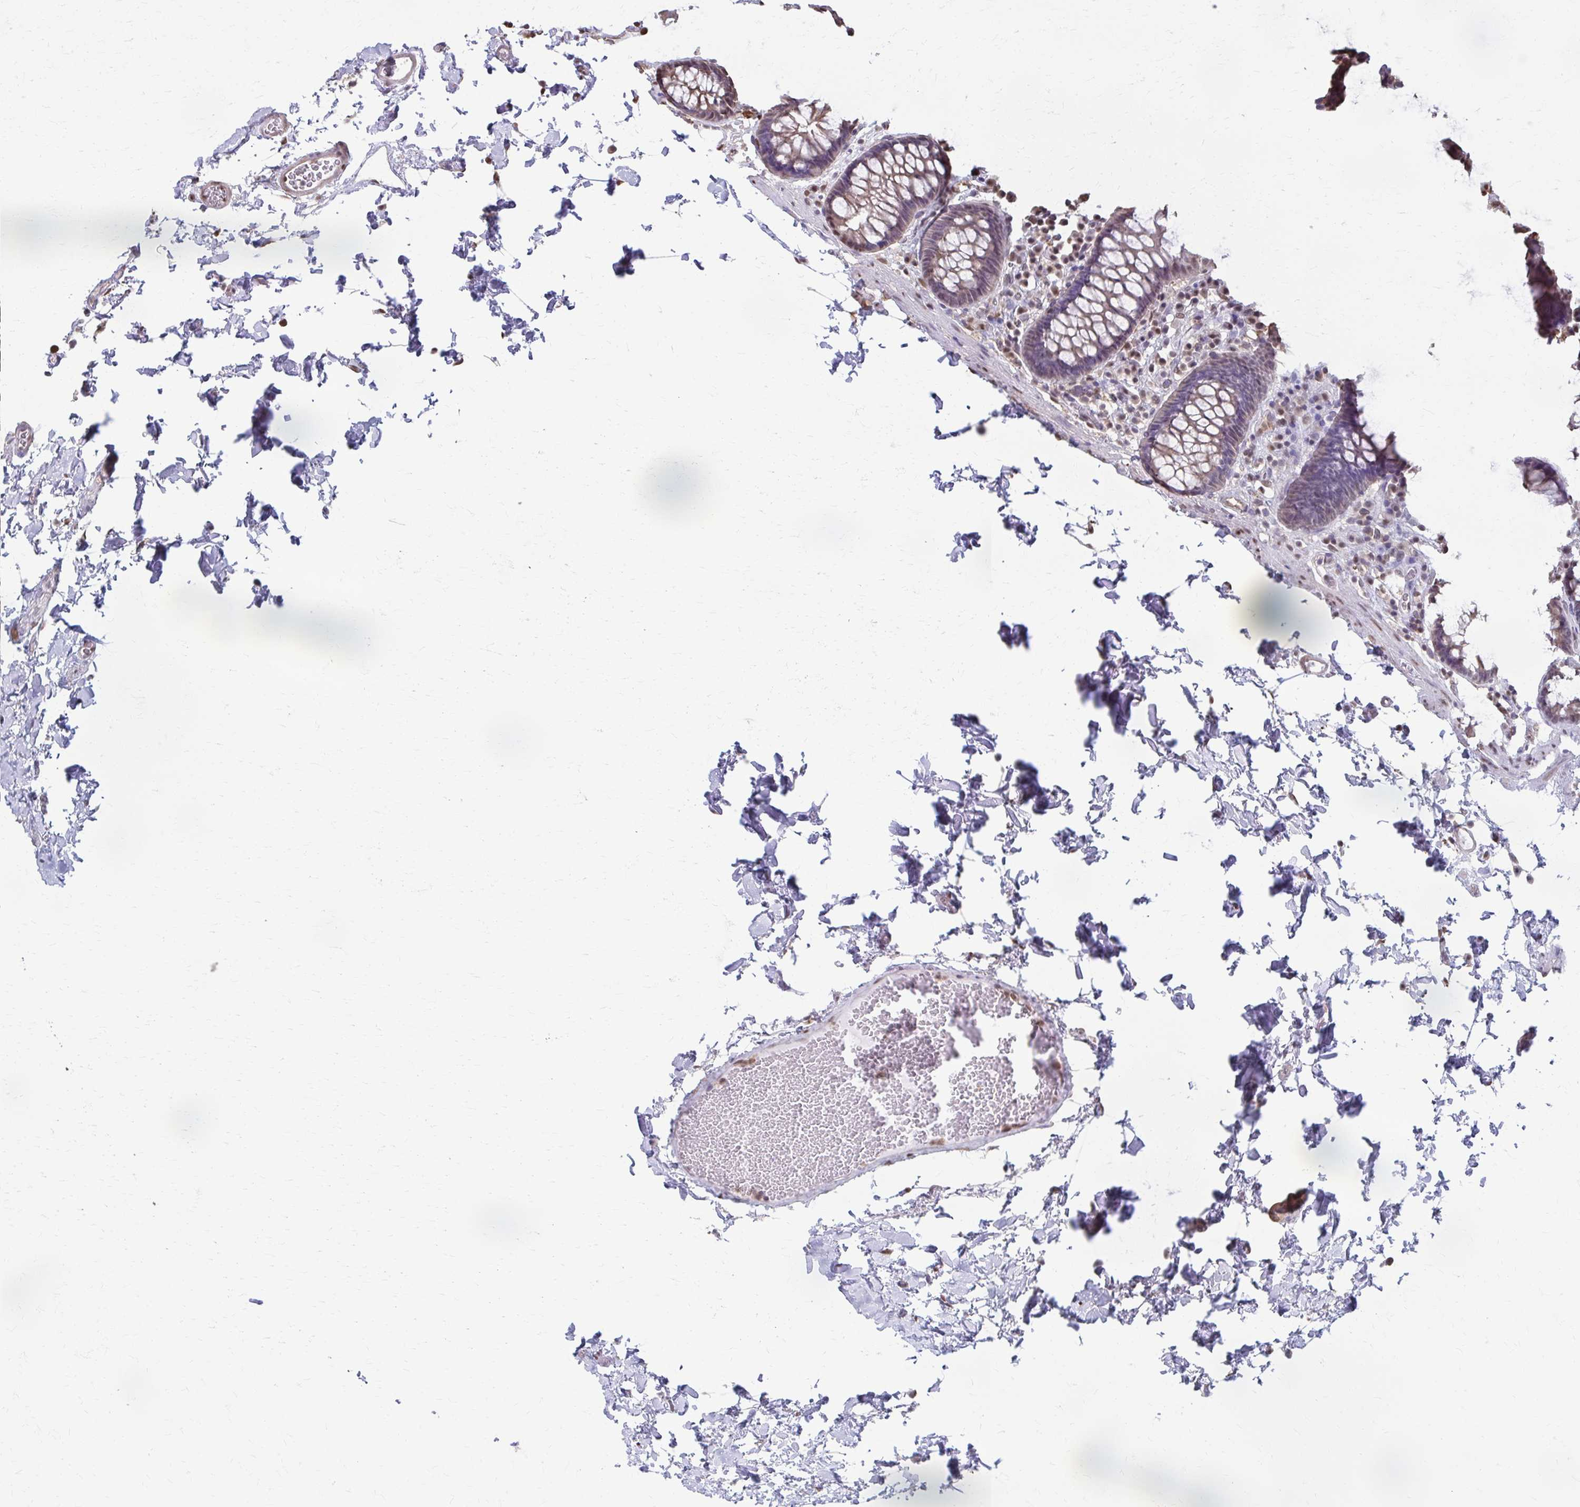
{"staining": {"intensity": "negative", "quantity": "none", "location": "none"}, "tissue": "colon", "cell_type": "Endothelial cells", "image_type": "normal", "snomed": [{"axis": "morphology", "description": "Normal tissue, NOS"}, {"axis": "topography", "description": "Colon"}, {"axis": "topography", "description": "Peripheral nerve tissue"}], "caption": "This is an immunohistochemistry (IHC) photomicrograph of unremarkable human colon. There is no positivity in endothelial cells.", "gene": "ING4", "patient": {"sex": "male", "age": 84}}